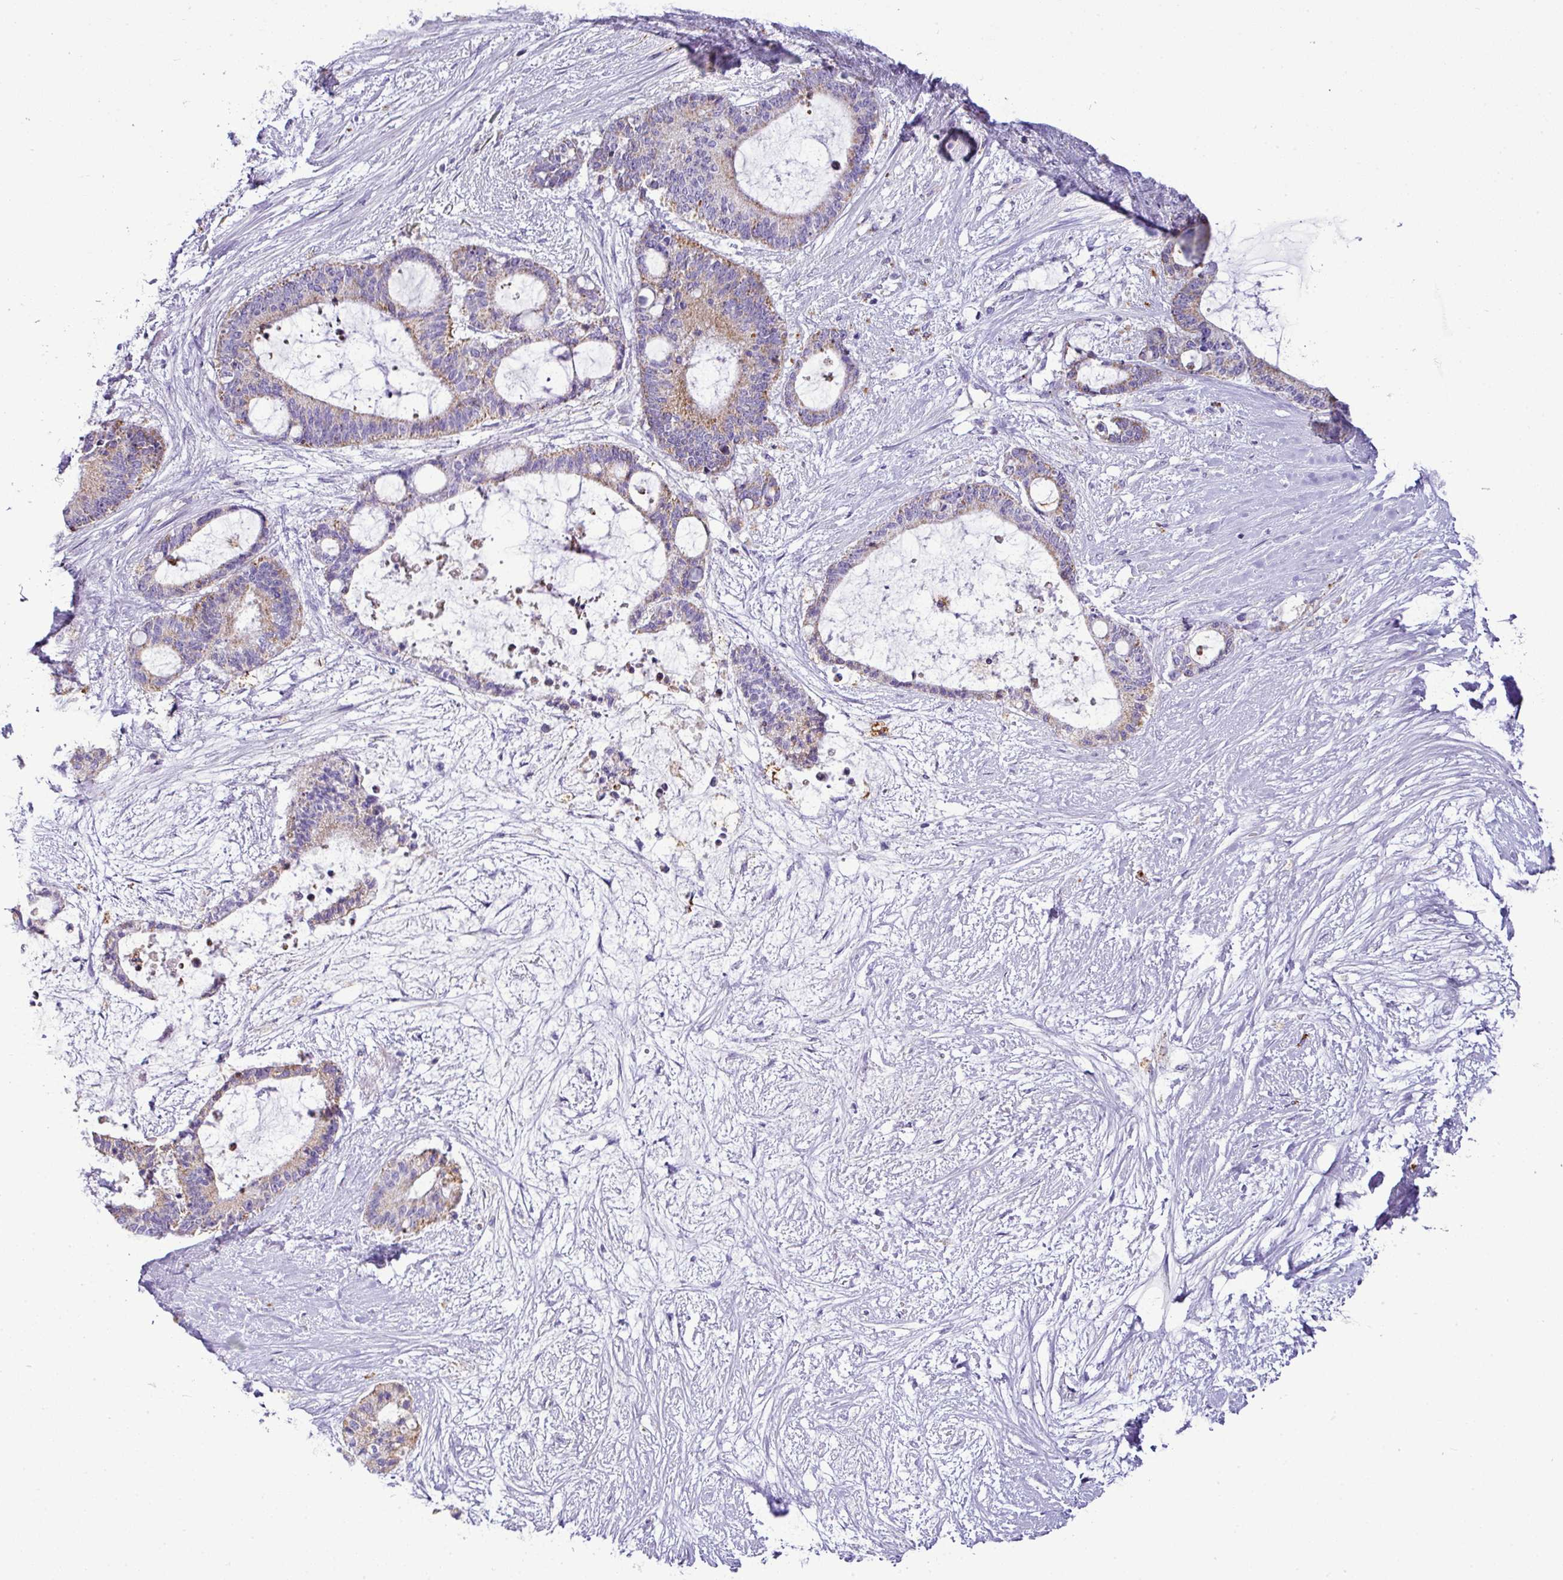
{"staining": {"intensity": "moderate", "quantity": "<25%", "location": "cytoplasmic/membranous"}, "tissue": "liver cancer", "cell_type": "Tumor cells", "image_type": "cancer", "snomed": [{"axis": "morphology", "description": "Normal tissue, NOS"}, {"axis": "morphology", "description": "Cholangiocarcinoma"}, {"axis": "topography", "description": "Liver"}, {"axis": "topography", "description": "Peripheral nerve tissue"}], "caption": "Immunohistochemistry (IHC) micrograph of neoplastic tissue: human liver cholangiocarcinoma stained using IHC demonstrates low levels of moderate protein expression localized specifically in the cytoplasmic/membranous of tumor cells, appearing as a cytoplasmic/membranous brown color.", "gene": "PGAP4", "patient": {"sex": "female", "age": 73}}